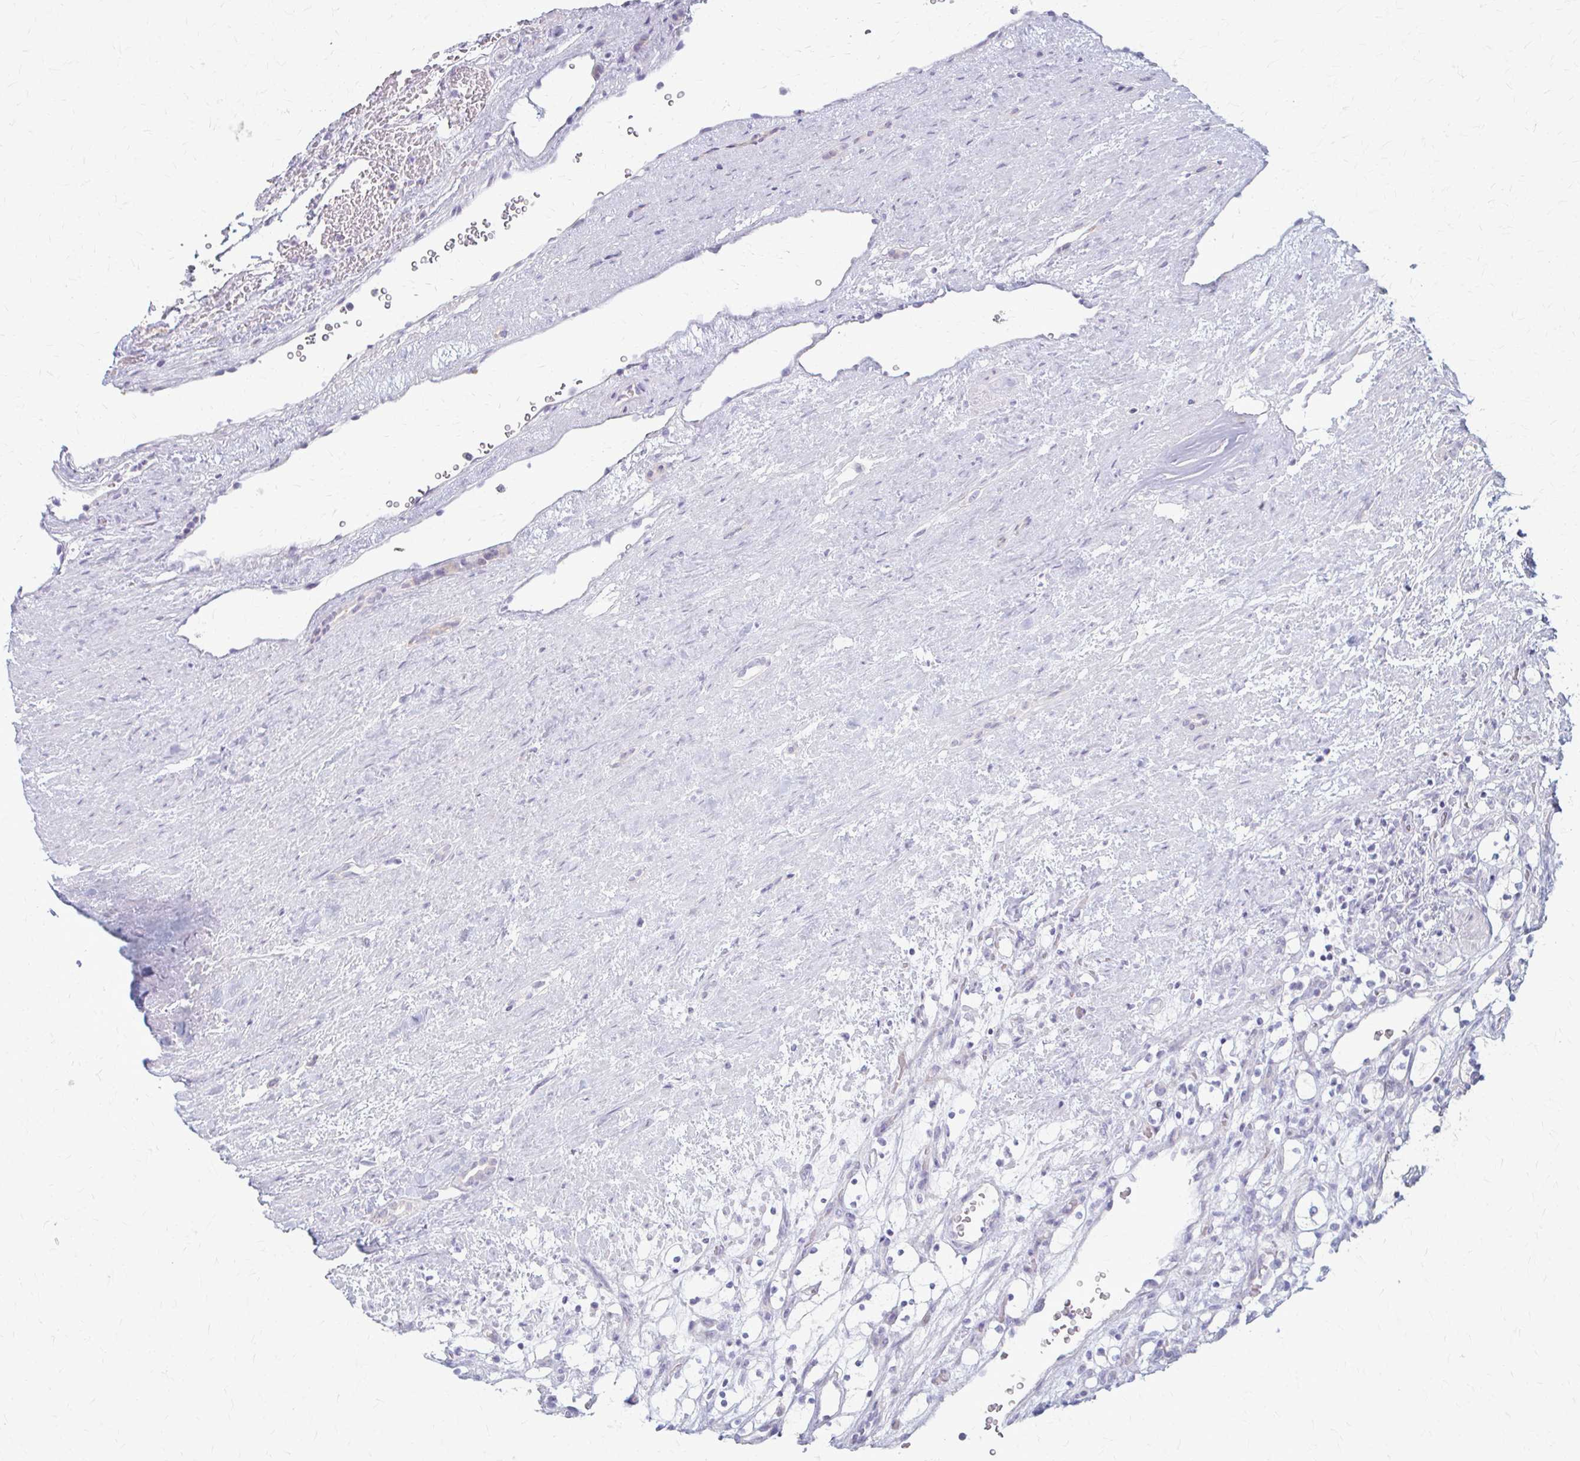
{"staining": {"intensity": "negative", "quantity": "none", "location": "none"}, "tissue": "renal cancer", "cell_type": "Tumor cells", "image_type": "cancer", "snomed": [{"axis": "morphology", "description": "Adenocarcinoma, NOS"}, {"axis": "topography", "description": "Kidney"}], "caption": "An IHC micrograph of renal cancer (adenocarcinoma) is shown. There is no staining in tumor cells of renal cancer (adenocarcinoma). Nuclei are stained in blue.", "gene": "LDLRAP1", "patient": {"sex": "female", "age": 69}}